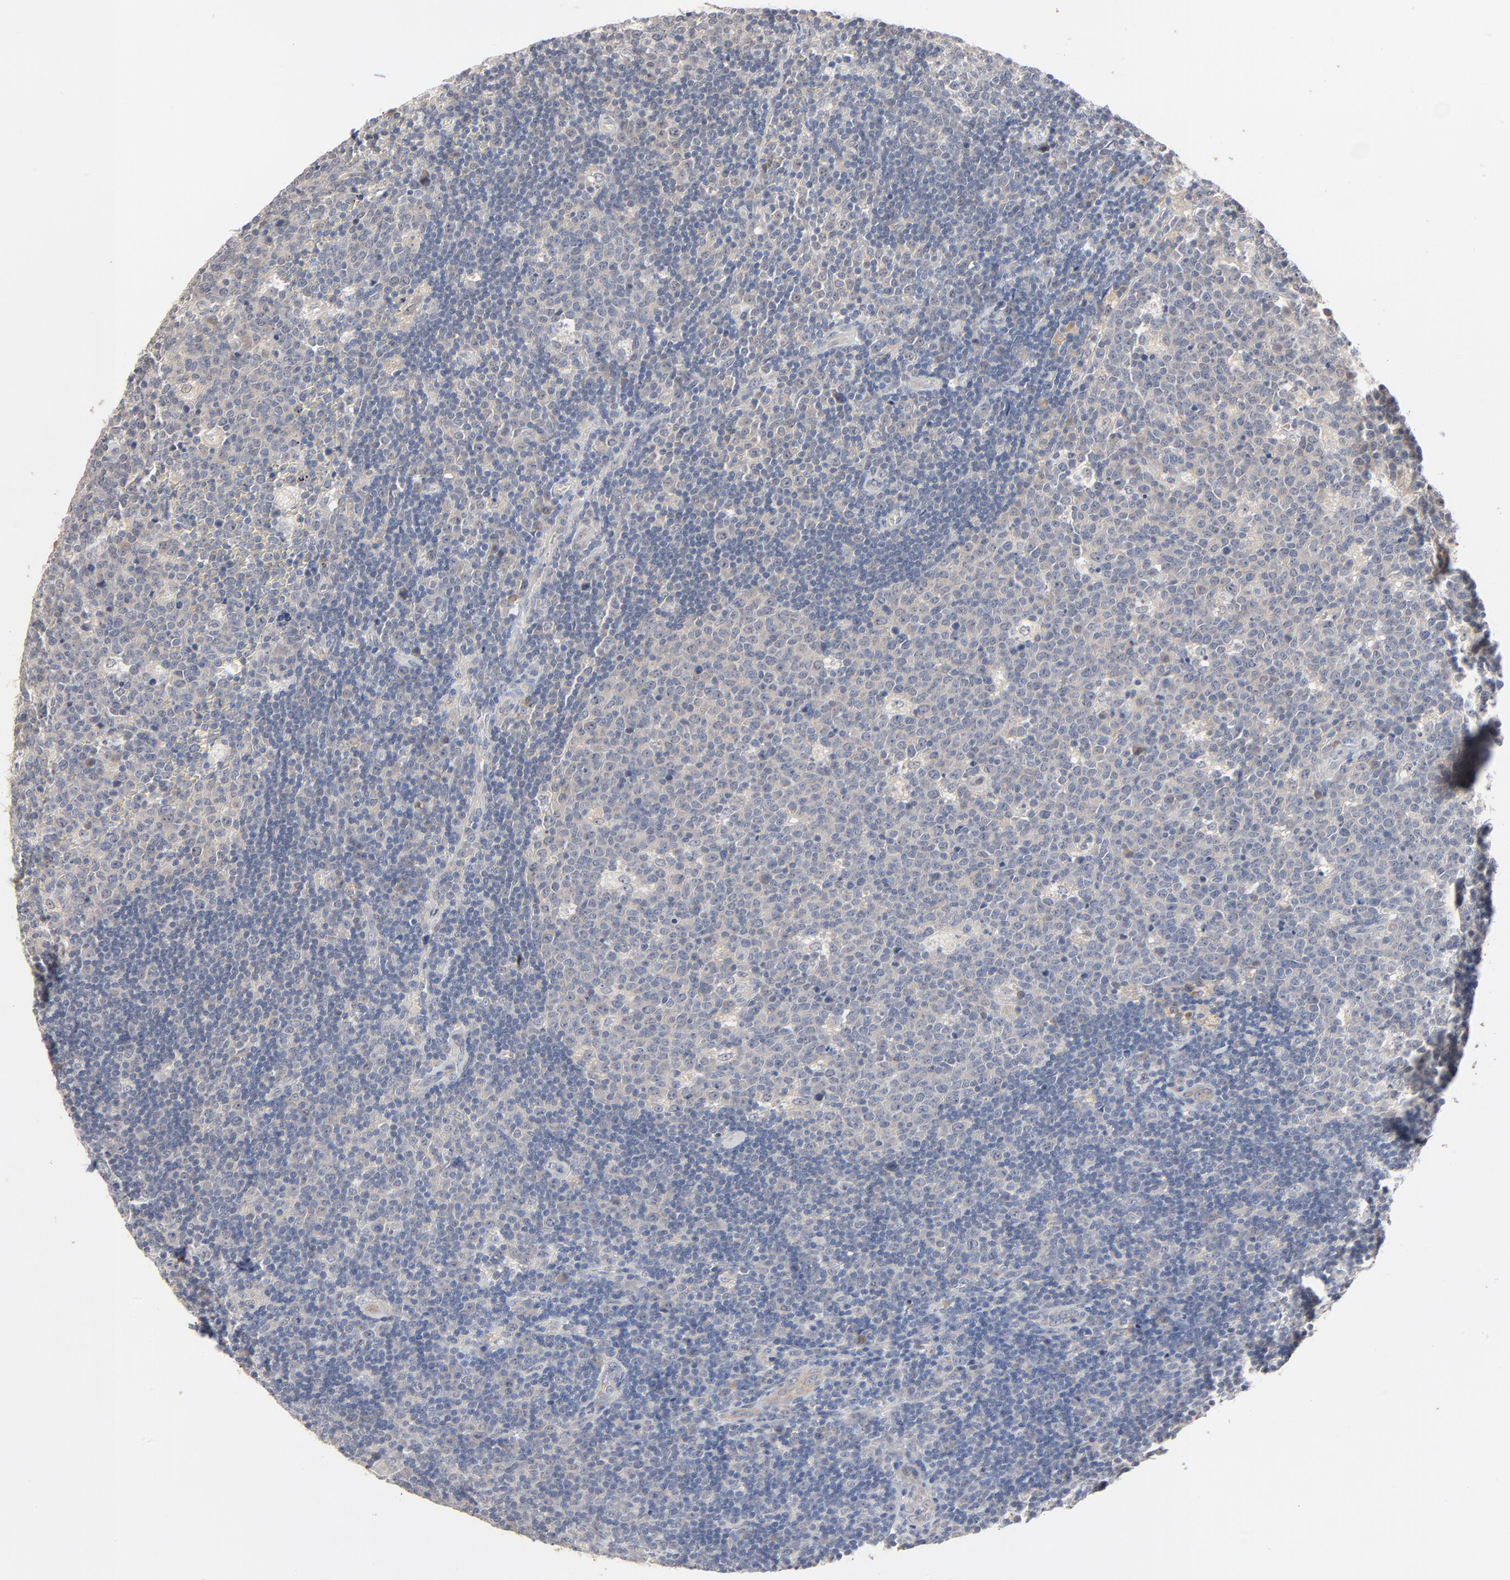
{"staining": {"intensity": "weak", "quantity": "25%-75%", "location": "cytoplasmic/membranous"}, "tissue": "lymph node", "cell_type": "Germinal center cells", "image_type": "normal", "snomed": [{"axis": "morphology", "description": "Normal tissue, NOS"}, {"axis": "topography", "description": "Lymph node"}, {"axis": "topography", "description": "Salivary gland"}], "caption": "Brown immunohistochemical staining in benign lymph node exhibits weak cytoplasmic/membranous expression in about 25%-75% of germinal center cells. The staining was performed using DAB to visualize the protein expression in brown, while the nuclei were stained in blue with hematoxylin (Magnification: 20x).", "gene": "EPCAM", "patient": {"sex": "male", "age": 8}}